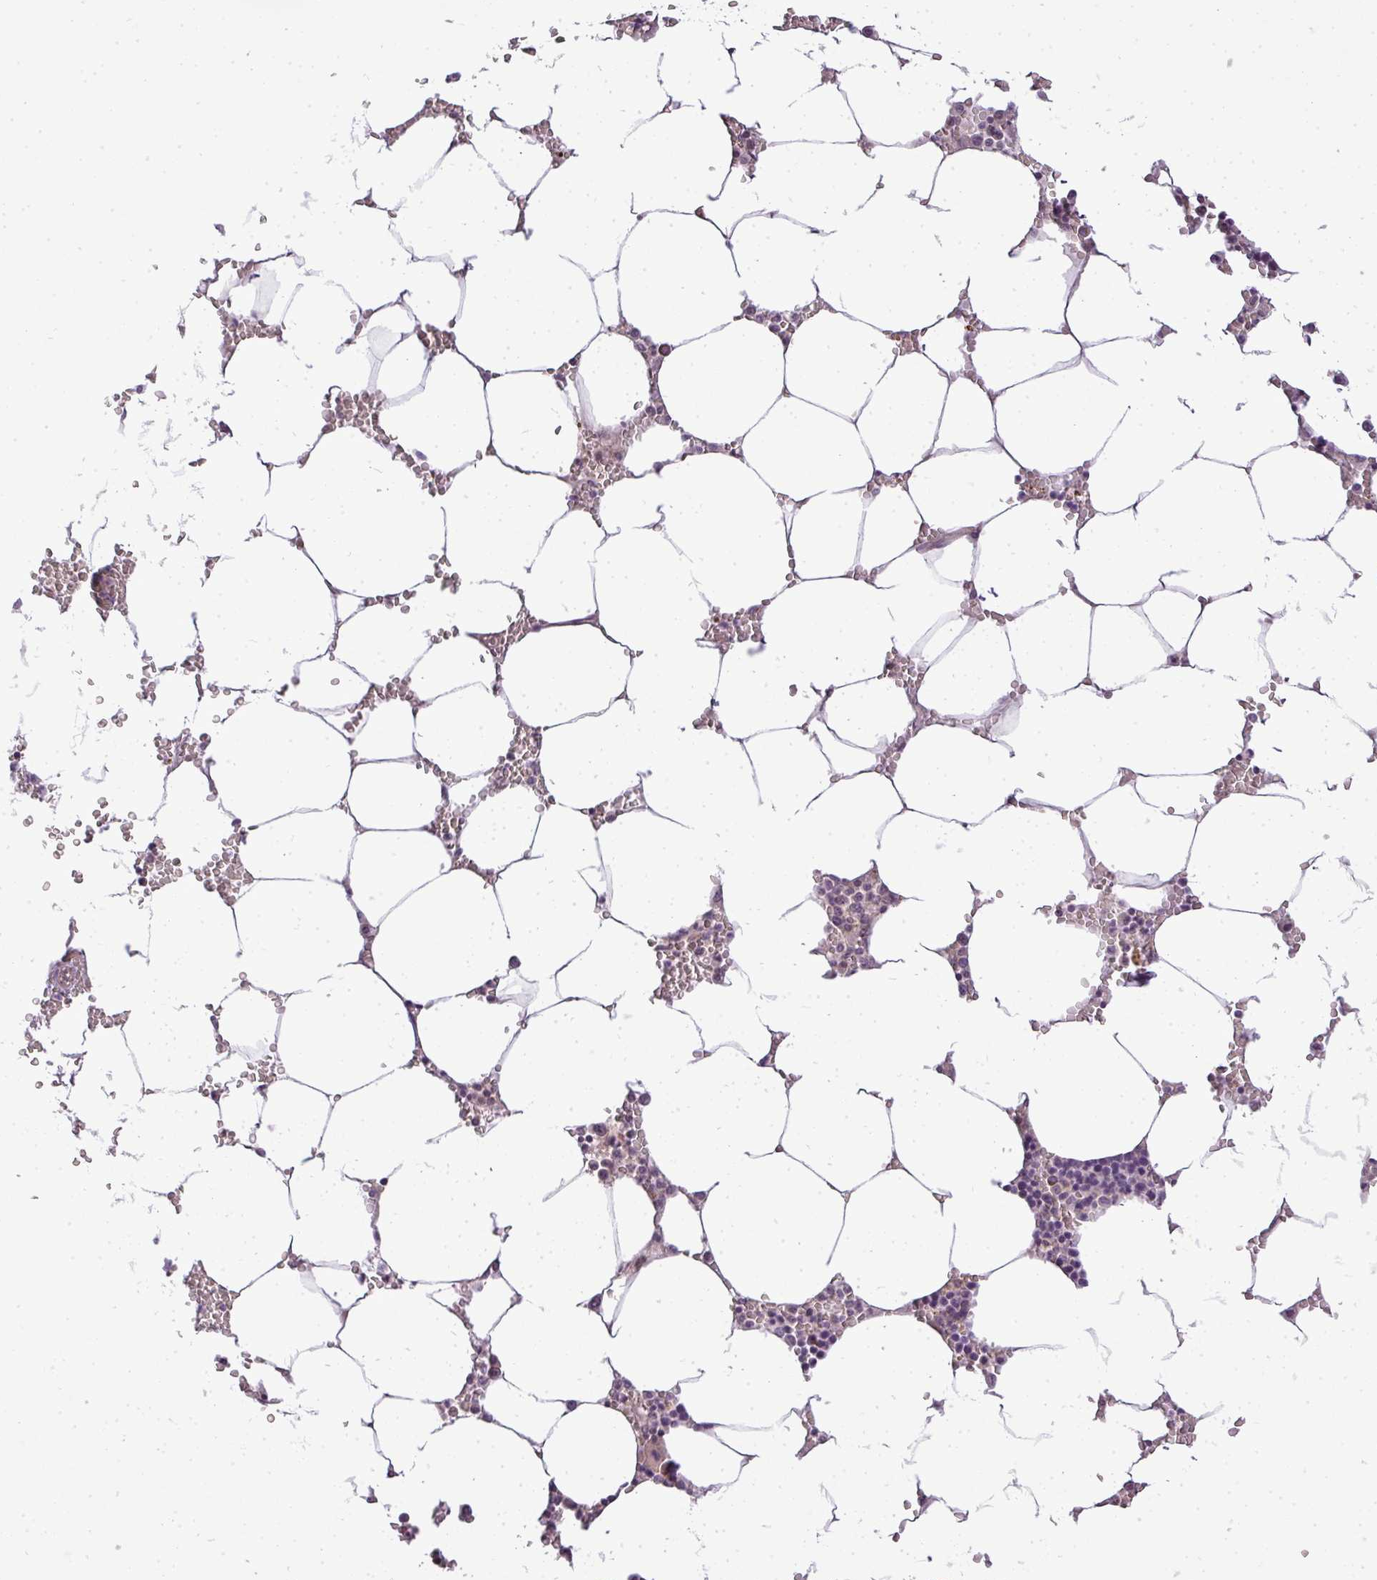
{"staining": {"intensity": "weak", "quantity": "<25%", "location": "cytoplasmic/membranous"}, "tissue": "bone marrow", "cell_type": "Hematopoietic cells", "image_type": "normal", "snomed": [{"axis": "morphology", "description": "Normal tissue, NOS"}, {"axis": "topography", "description": "Bone marrow"}], "caption": "An immunohistochemistry (IHC) image of unremarkable bone marrow is shown. There is no staining in hematopoietic cells of bone marrow. (DAB IHC visualized using brightfield microscopy, high magnification).", "gene": "ZDHHC1", "patient": {"sex": "male", "age": 70}}